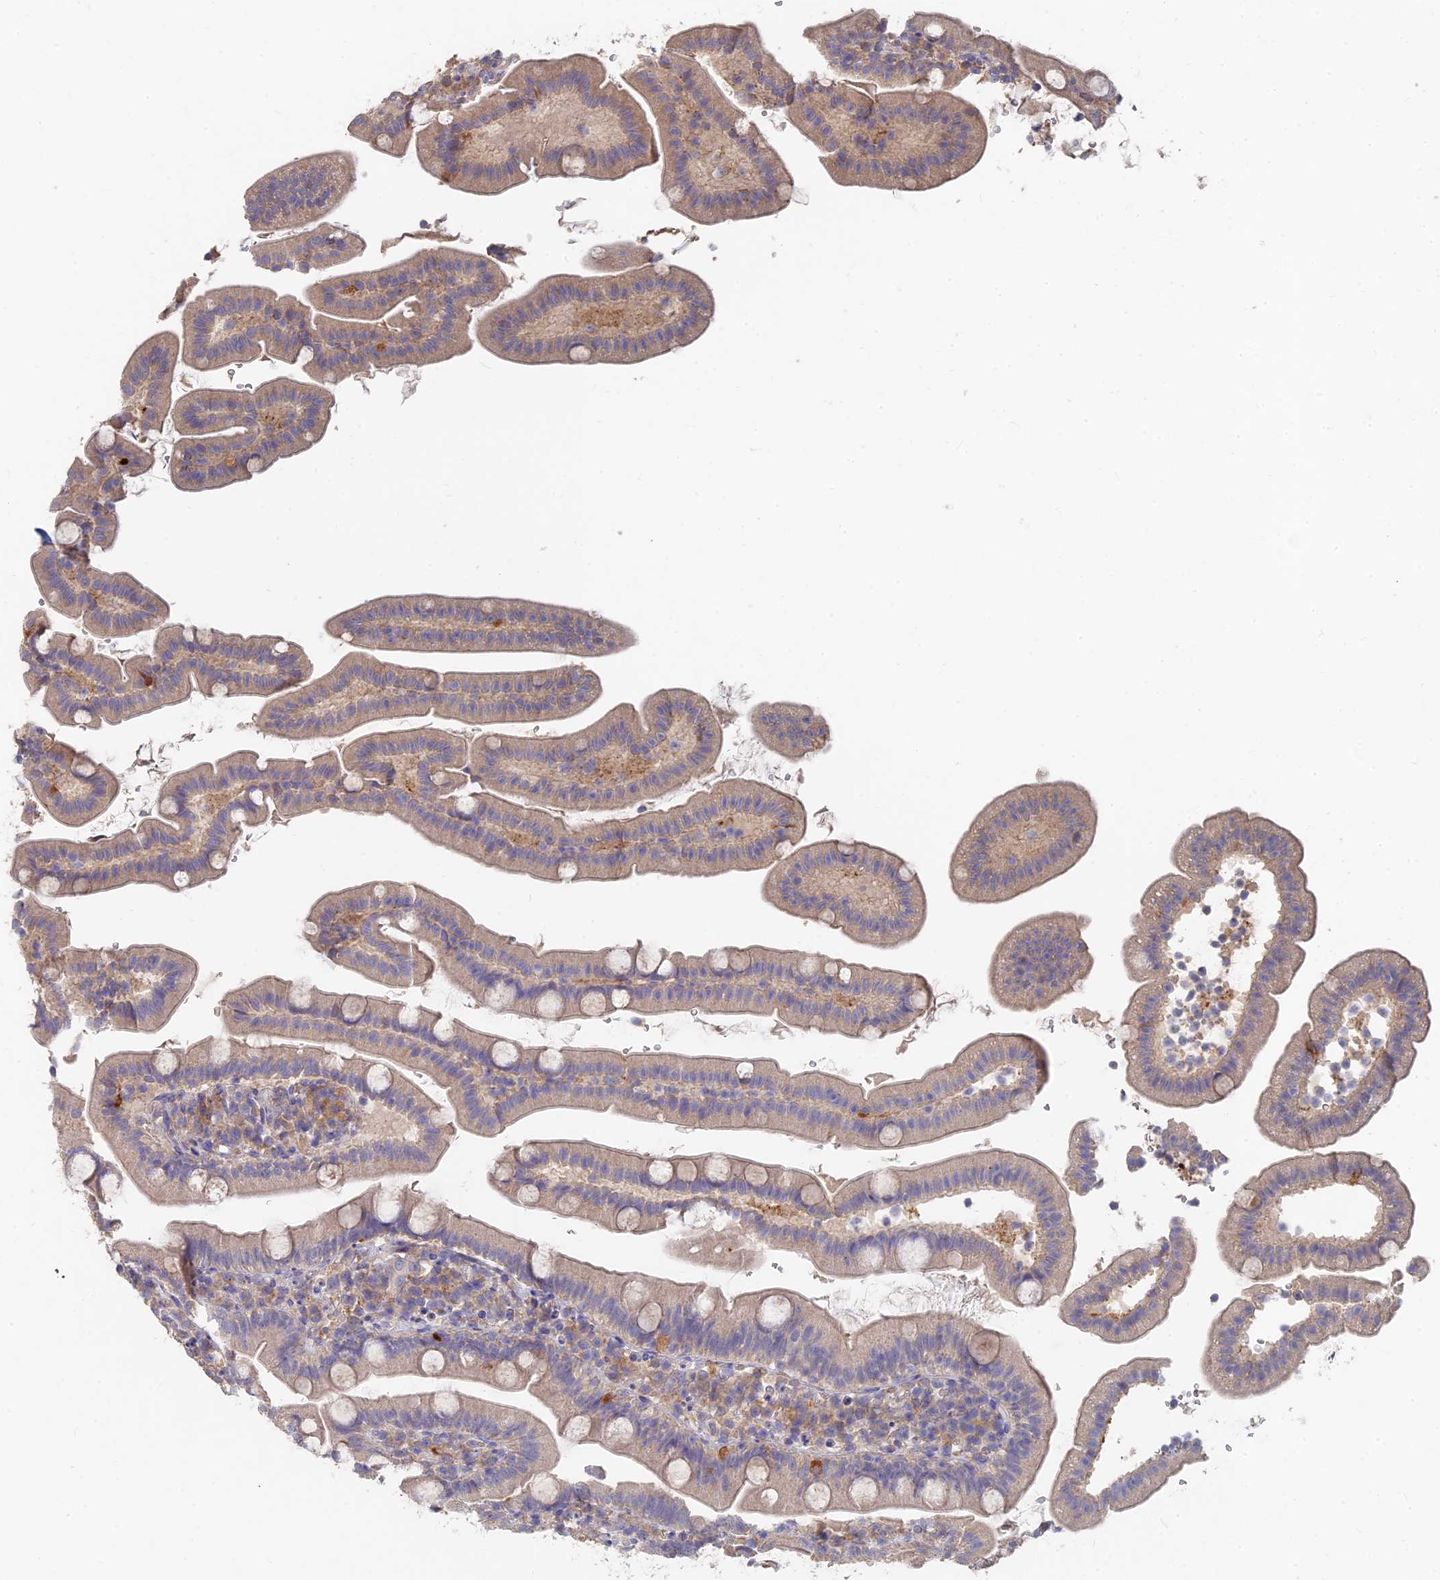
{"staining": {"intensity": "moderate", "quantity": ">75%", "location": "cytoplasmic/membranous"}, "tissue": "duodenum", "cell_type": "Glandular cells", "image_type": "normal", "snomed": [{"axis": "morphology", "description": "Normal tissue, NOS"}, {"axis": "topography", "description": "Duodenum"}], "caption": "This micrograph displays immunohistochemistry staining of normal duodenum, with medium moderate cytoplasmic/membranous staining in about >75% of glandular cells.", "gene": "ARRDC1", "patient": {"sex": "female", "age": 67}}